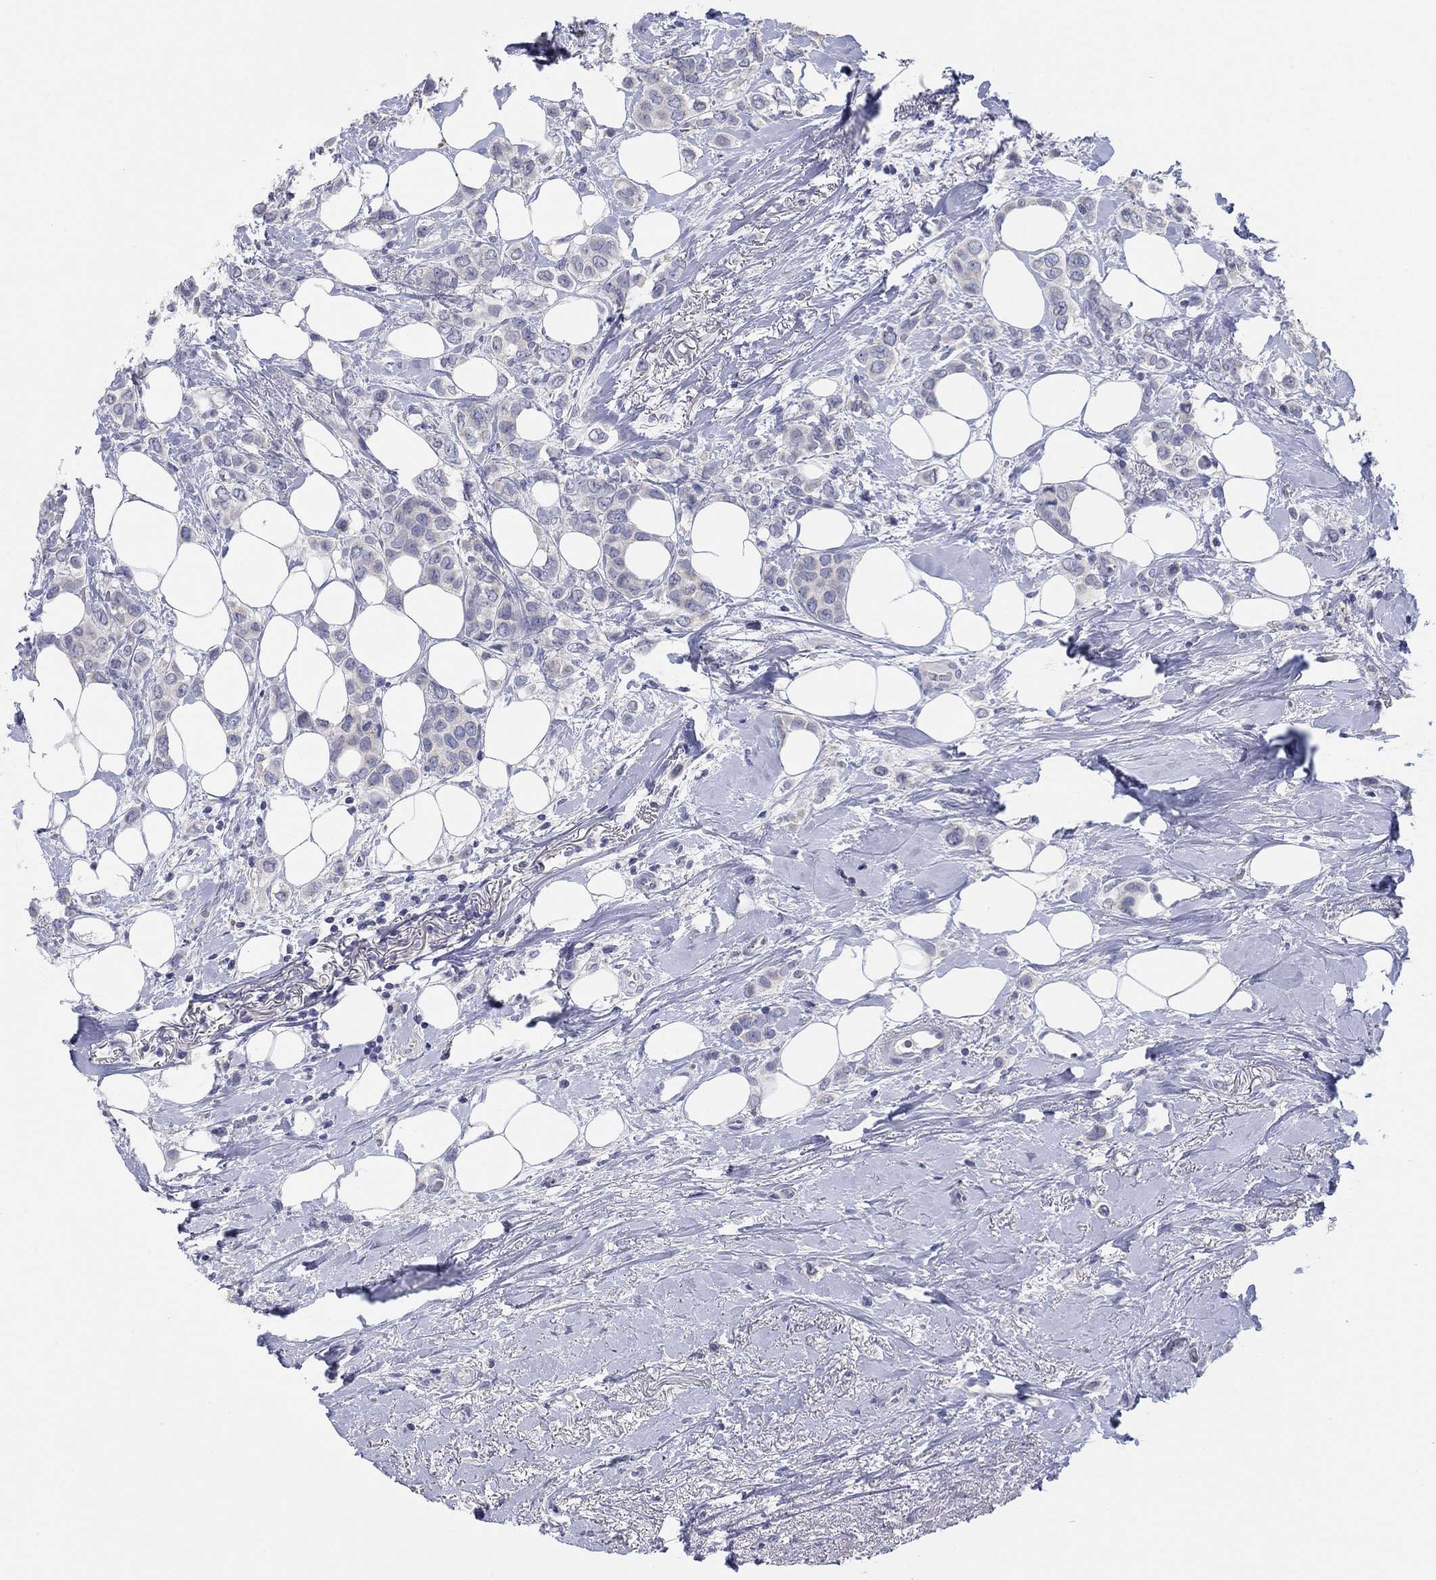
{"staining": {"intensity": "negative", "quantity": "none", "location": "none"}, "tissue": "breast cancer", "cell_type": "Tumor cells", "image_type": "cancer", "snomed": [{"axis": "morphology", "description": "Lobular carcinoma"}, {"axis": "topography", "description": "Breast"}], "caption": "Immunohistochemistry photomicrograph of human lobular carcinoma (breast) stained for a protein (brown), which shows no expression in tumor cells. The staining was performed using DAB (3,3'-diaminobenzidine) to visualize the protein expression in brown, while the nuclei were stained in blue with hematoxylin (Magnification: 20x).", "gene": "FER1L6", "patient": {"sex": "female", "age": 66}}